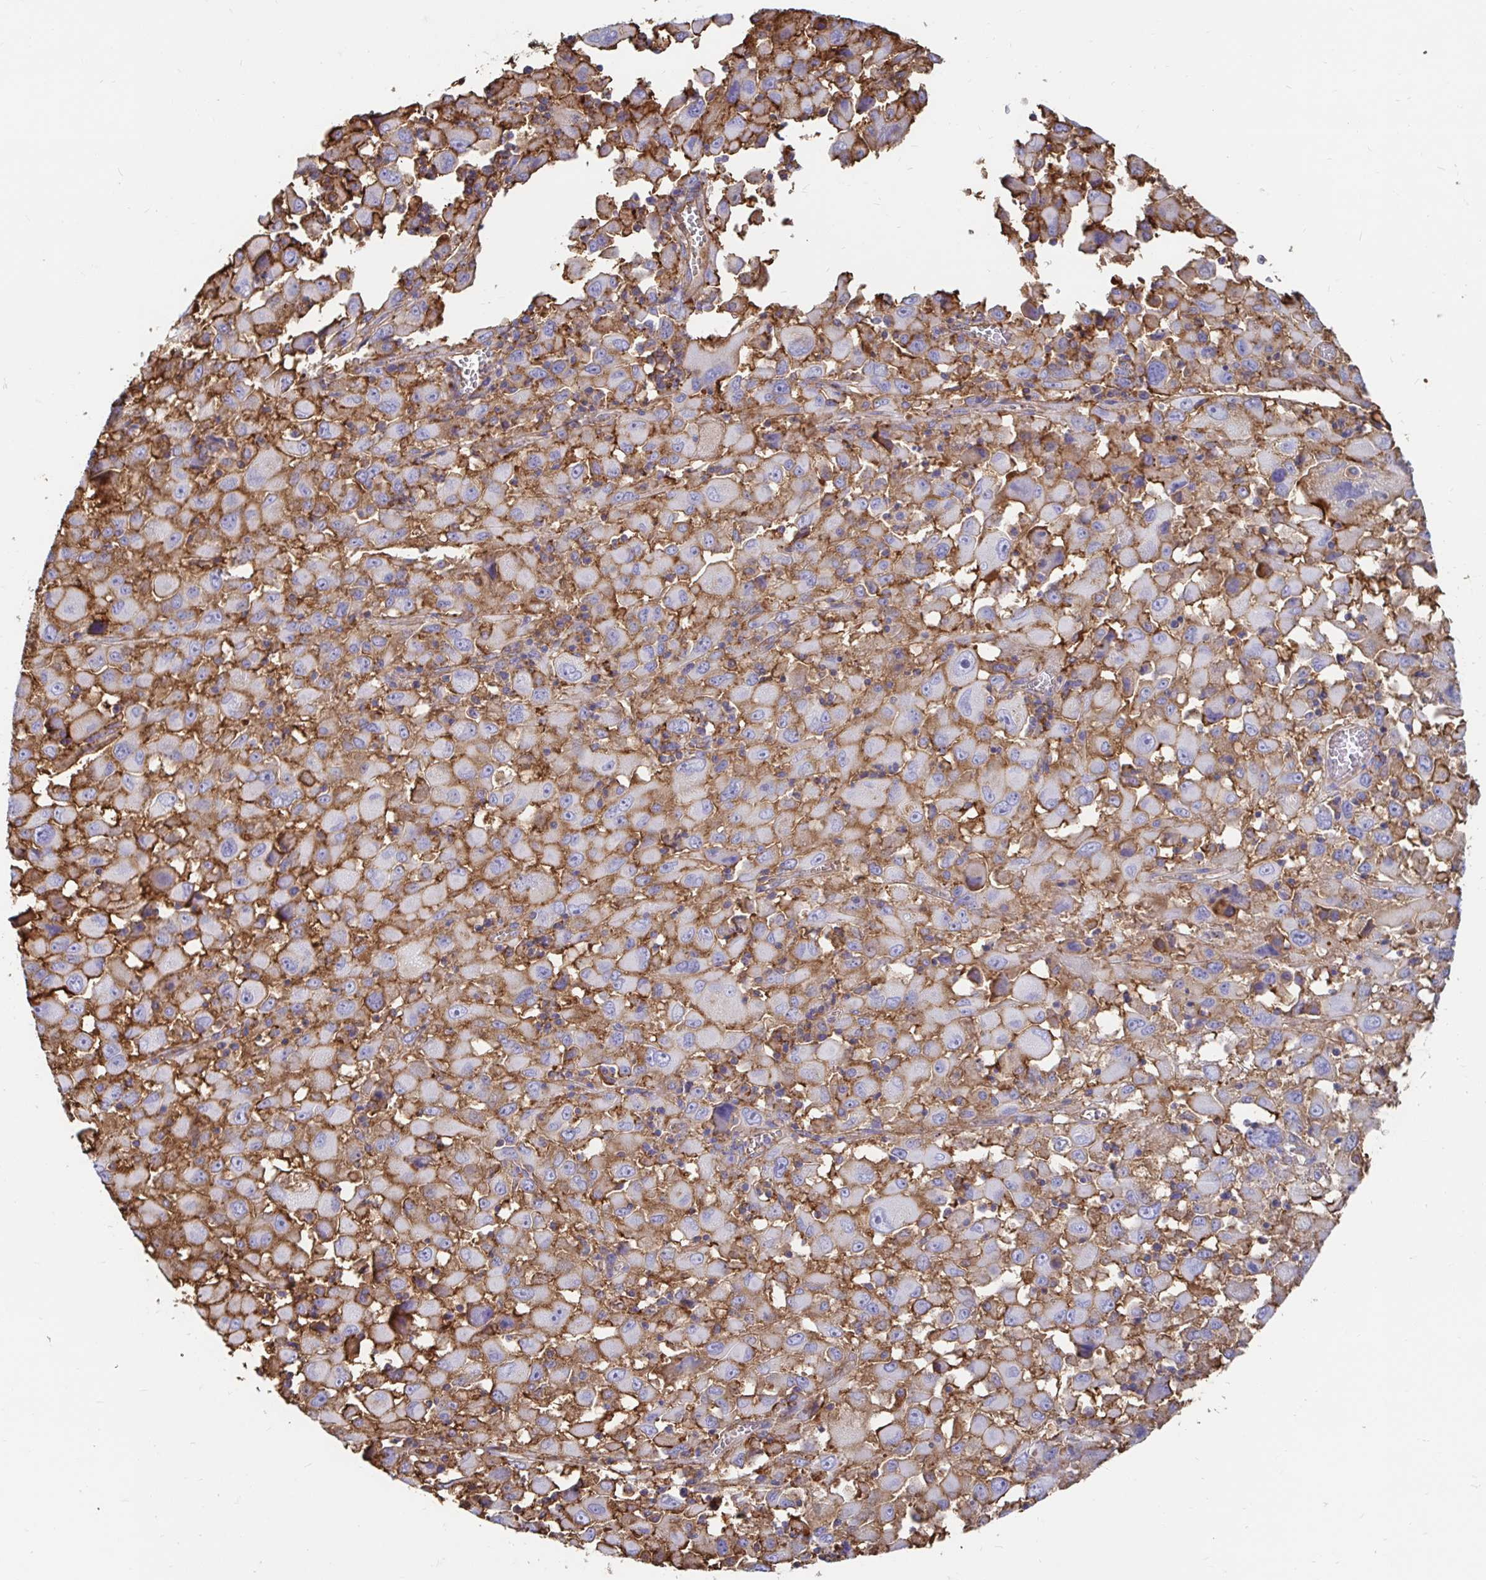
{"staining": {"intensity": "moderate", "quantity": "<25%", "location": "cytoplasmic/membranous"}, "tissue": "melanoma", "cell_type": "Tumor cells", "image_type": "cancer", "snomed": [{"axis": "morphology", "description": "Malignant melanoma, Metastatic site"}, {"axis": "topography", "description": "Soft tissue"}], "caption": "An immunohistochemistry (IHC) photomicrograph of tumor tissue is shown. Protein staining in brown labels moderate cytoplasmic/membranous positivity in melanoma within tumor cells. (Brightfield microscopy of DAB IHC at high magnification).", "gene": "CLTC", "patient": {"sex": "male", "age": 50}}